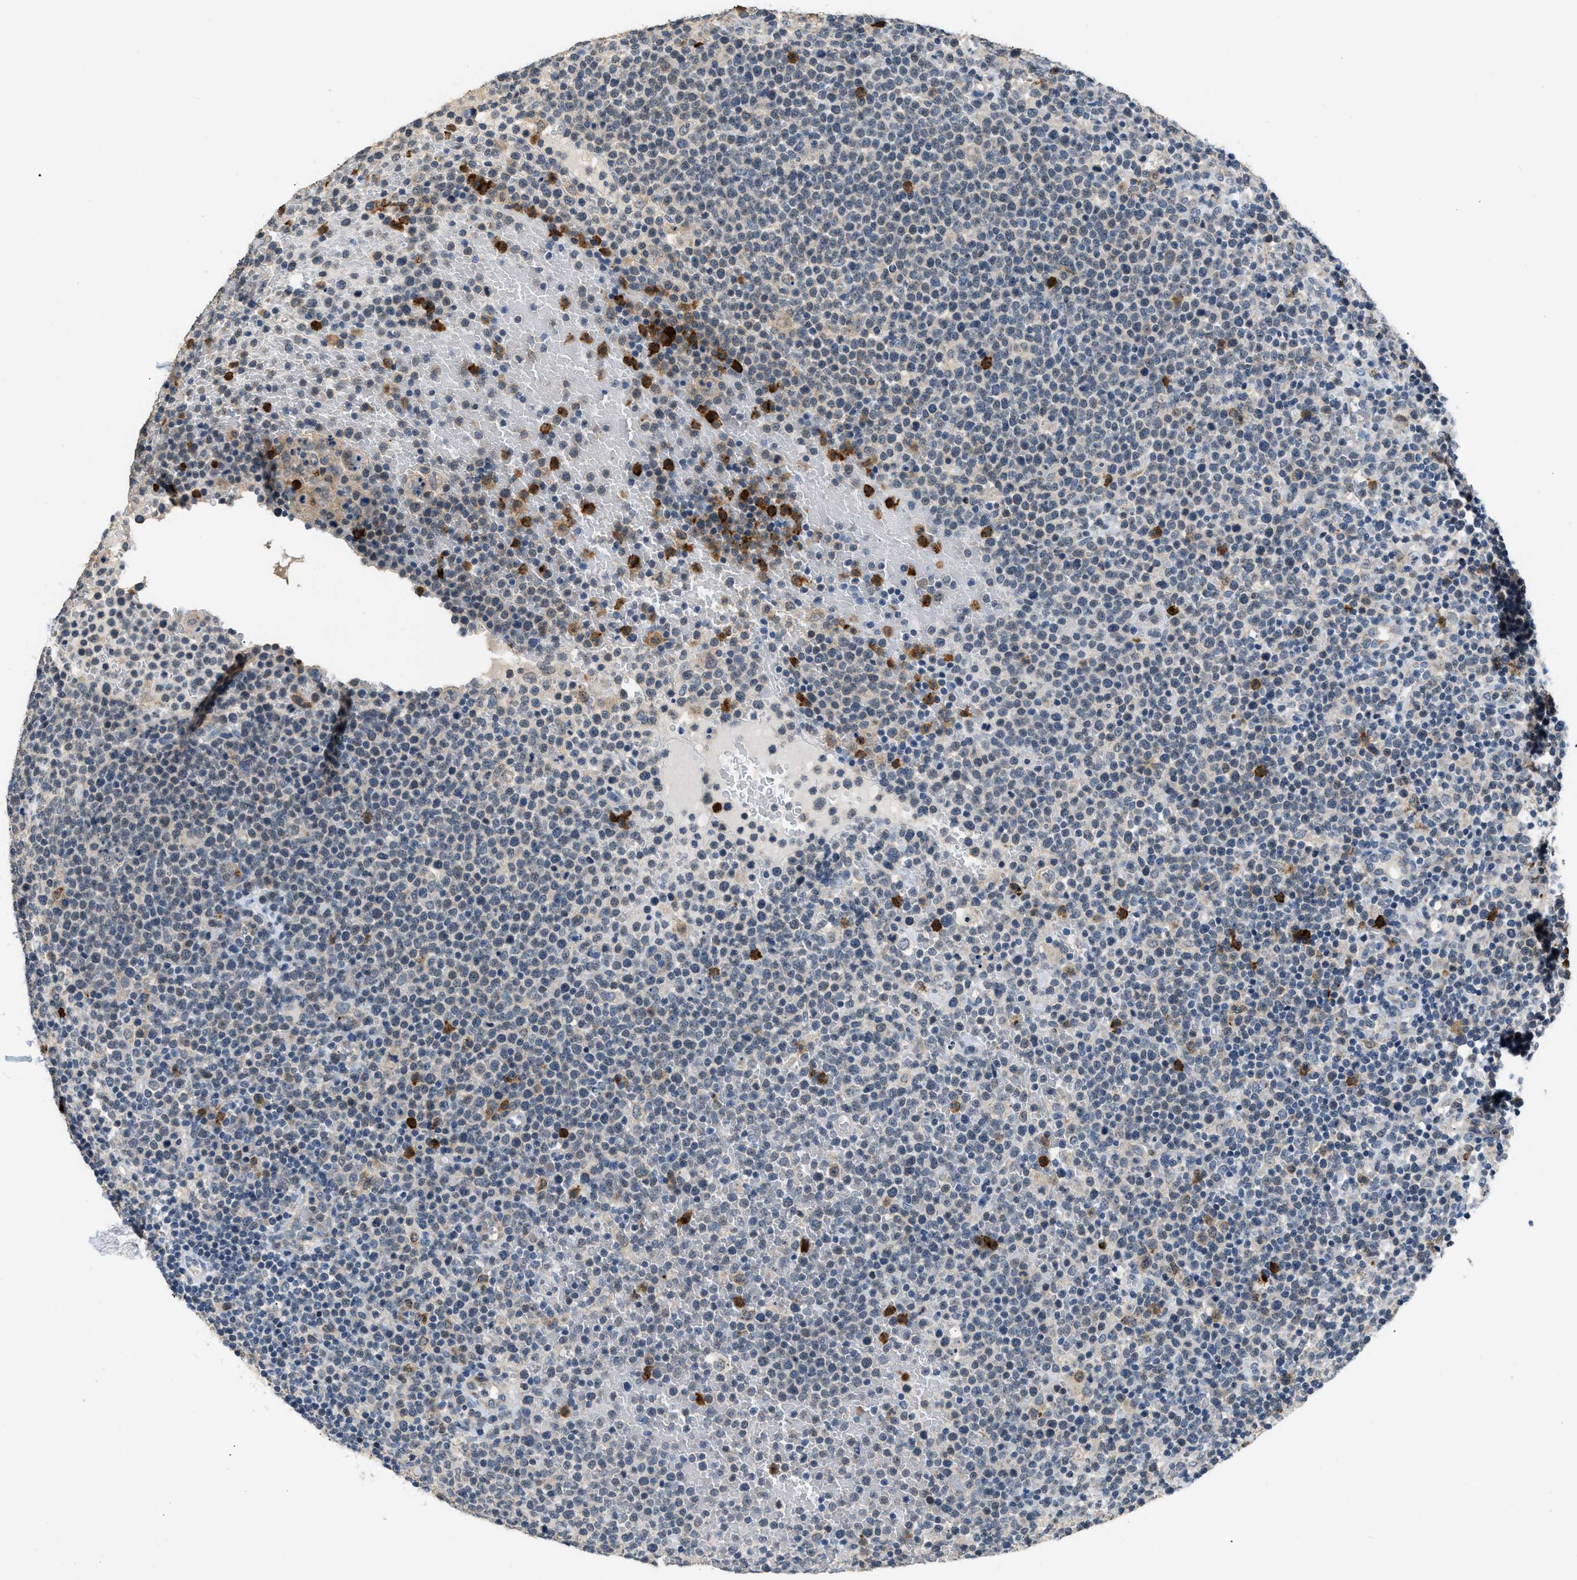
{"staining": {"intensity": "weak", "quantity": "<25%", "location": "cytoplasmic/membranous"}, "tissue": "lymphoma", "cell_type": "Tumor cells", "image_type": "cancer", "snomed": [{"axis": "morphology", "description": "Malignant lymphoma, non-Hodgkin's type, High grade"}, {"axis": "topography", "description": "Lymph node"}], "caption": "DAB immunohistochemical staining of human malignant lymphoma, non-Hodgkin's type (high-grade) reveals no significant staining in tumor cells.", "gene": "TOMM34", "patient": {"sex": "male", "age": 61}}